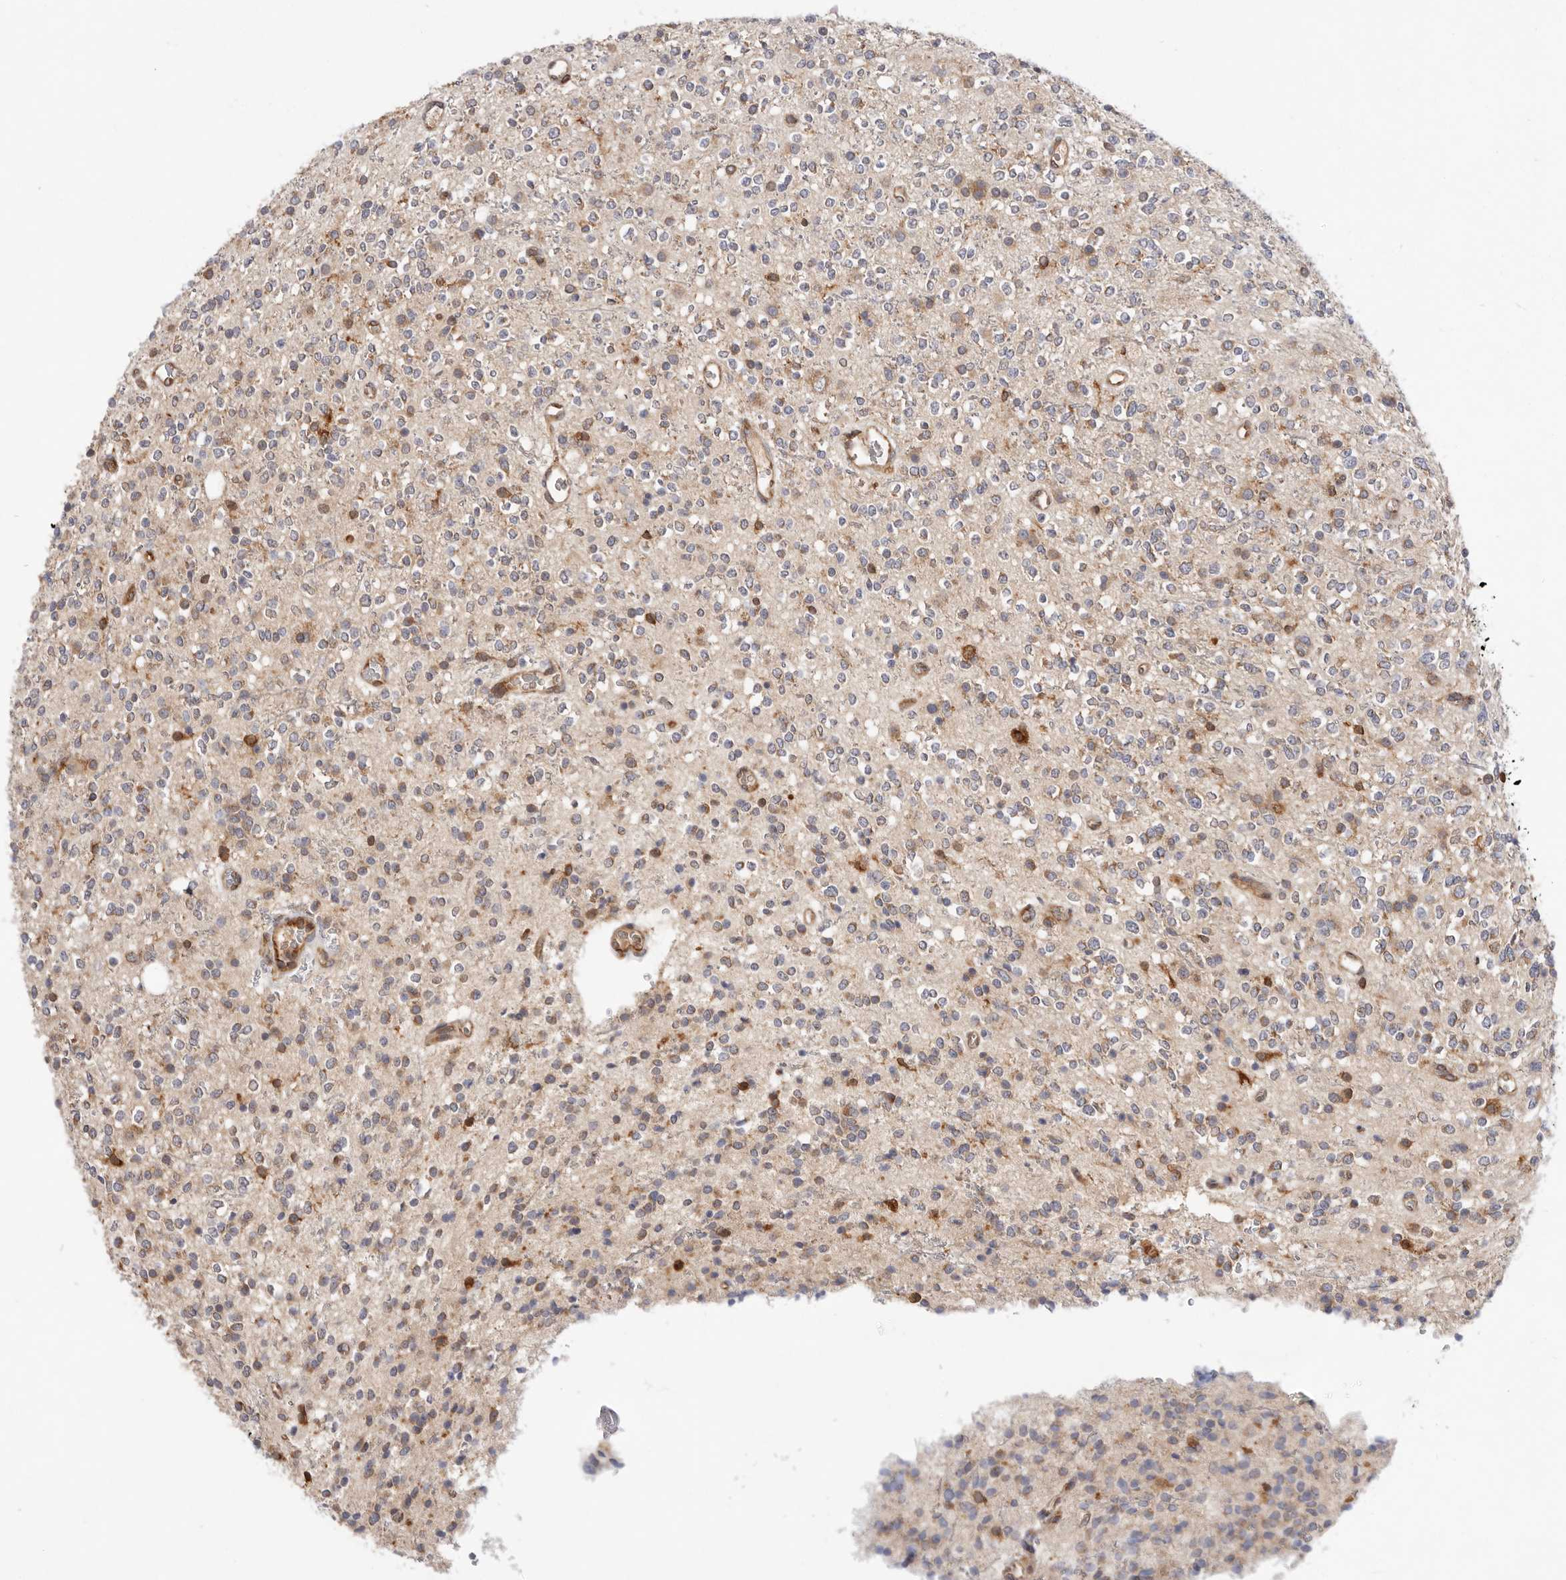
{"staining": {"intensity": "negative", "quantity": "none", "location": "none"}, "tissue": "glioma", "cell_type": "Tumor cells", "image_type": "cancer", "snomed": [{"axis": "morphology", "description": "Glioma, malignant, High grade"}, {"axis": "topography", "description": "Brain"}], "caption": "Human glioma stained for a protein using immunohistochemistry (IHC) demonstrates no staining in tumor cells.", "gene": "RNF213", "patient": {"sex": "male", "age": 34}}